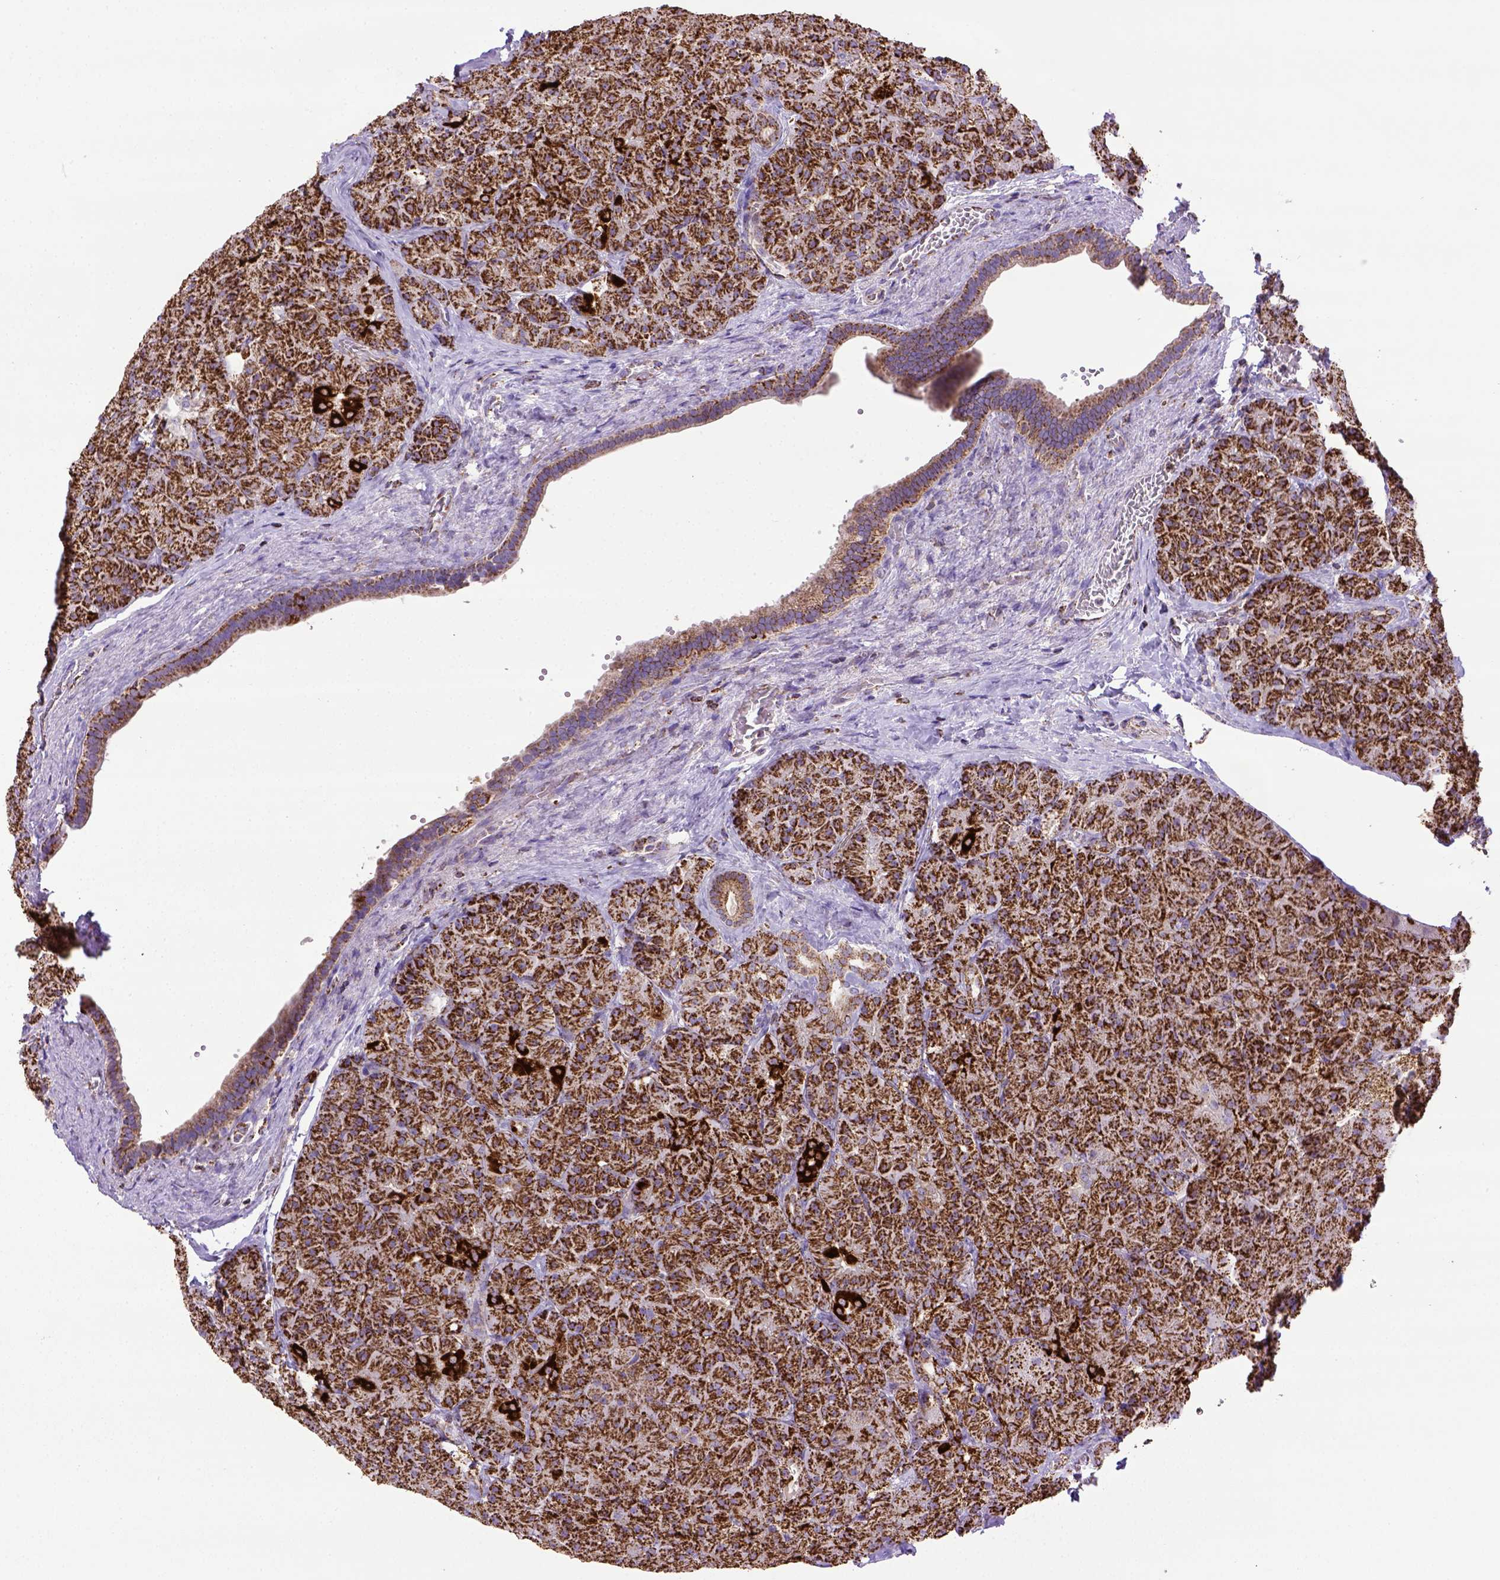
{"staining": {"intensity": "strong", "quantity": ">75%", "location": "cytoplasmic/membranous"}, "tissue": "pancreas", "cell_type": "Exocrine glandular cells", "image_type": "normal", "snomed": [{"axis": "morphology", "description": "Normal tissue, NOS"}, {"axis": "topography", "description": "Pancreas"}], "caption": "Protein staining by immunohistochemistry reveals strong cytoplasmic/membranous expression in about >75% of exocrine glandular cells in benign pancreas.", "gene": "MT", "patient": {"sex": "male", "age": 57}}